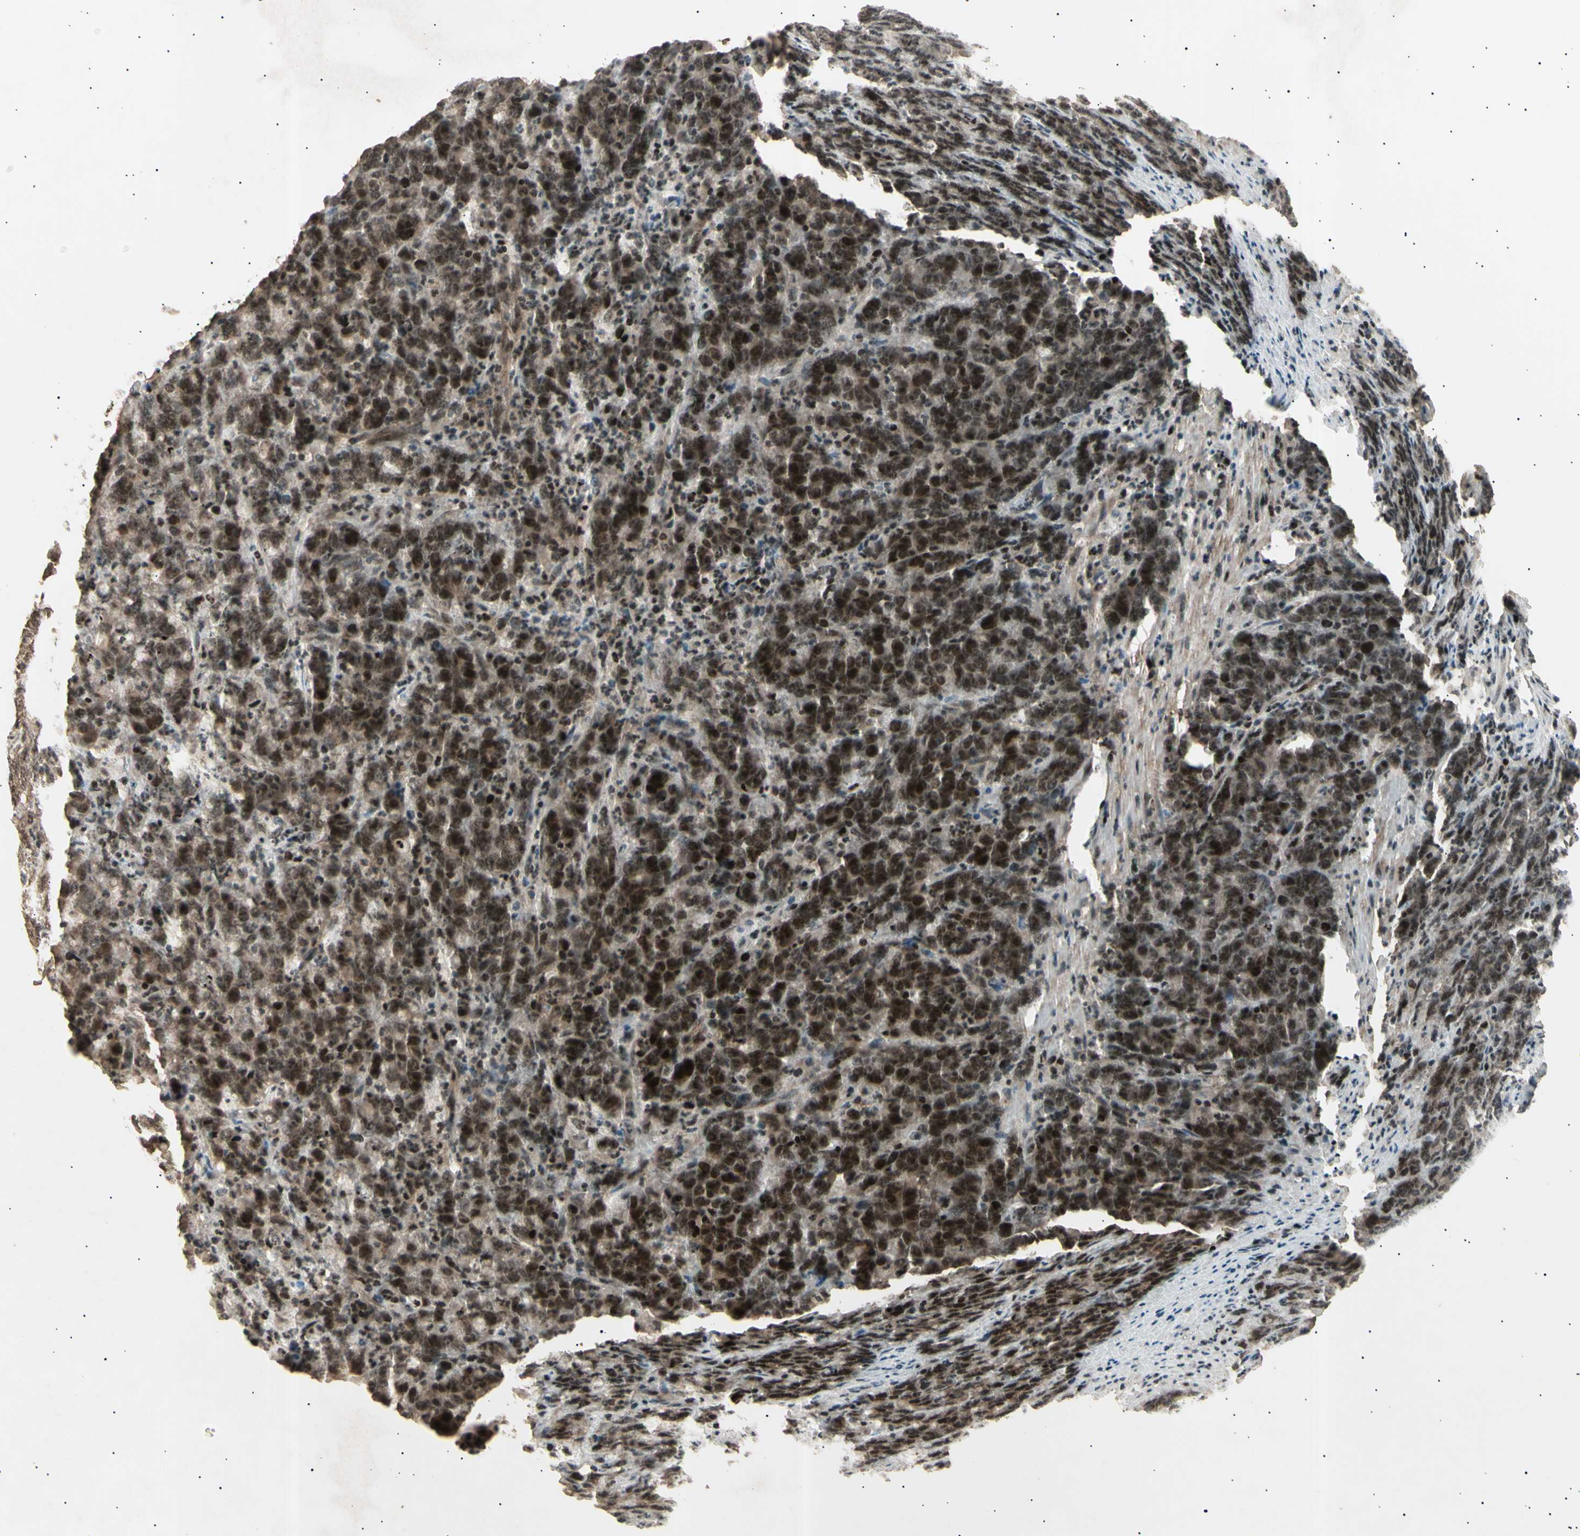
{"staining": {"intensity": "moderate", "quantity": ">75%", "location": "cytoplasmic/membranous,nuclear"}, "tissue": "stomach cancer", "cell_type": "Tumor cells", "image_type": "cancer", "snomed": [{"axis": "morphology", "description": "Adenocarcinoma, NOS"}, {"axis": "topography", "description": "Stomach, lower"}], "caption": "DAB (3,3'-diaminobenzidine) immunohistochemical staining of stomach cancer (adenocarcinoma) exhibits moderate cytoplasmic/membranous and nuclear protein expression in approximately >75% of tumor cells. (DAB (3,3'-diaminobenzidine) = brown stain, brightfield microscopy at high magnification).", "gene": "NUAK2", "patient": {"sex": "female", "age": 71}}